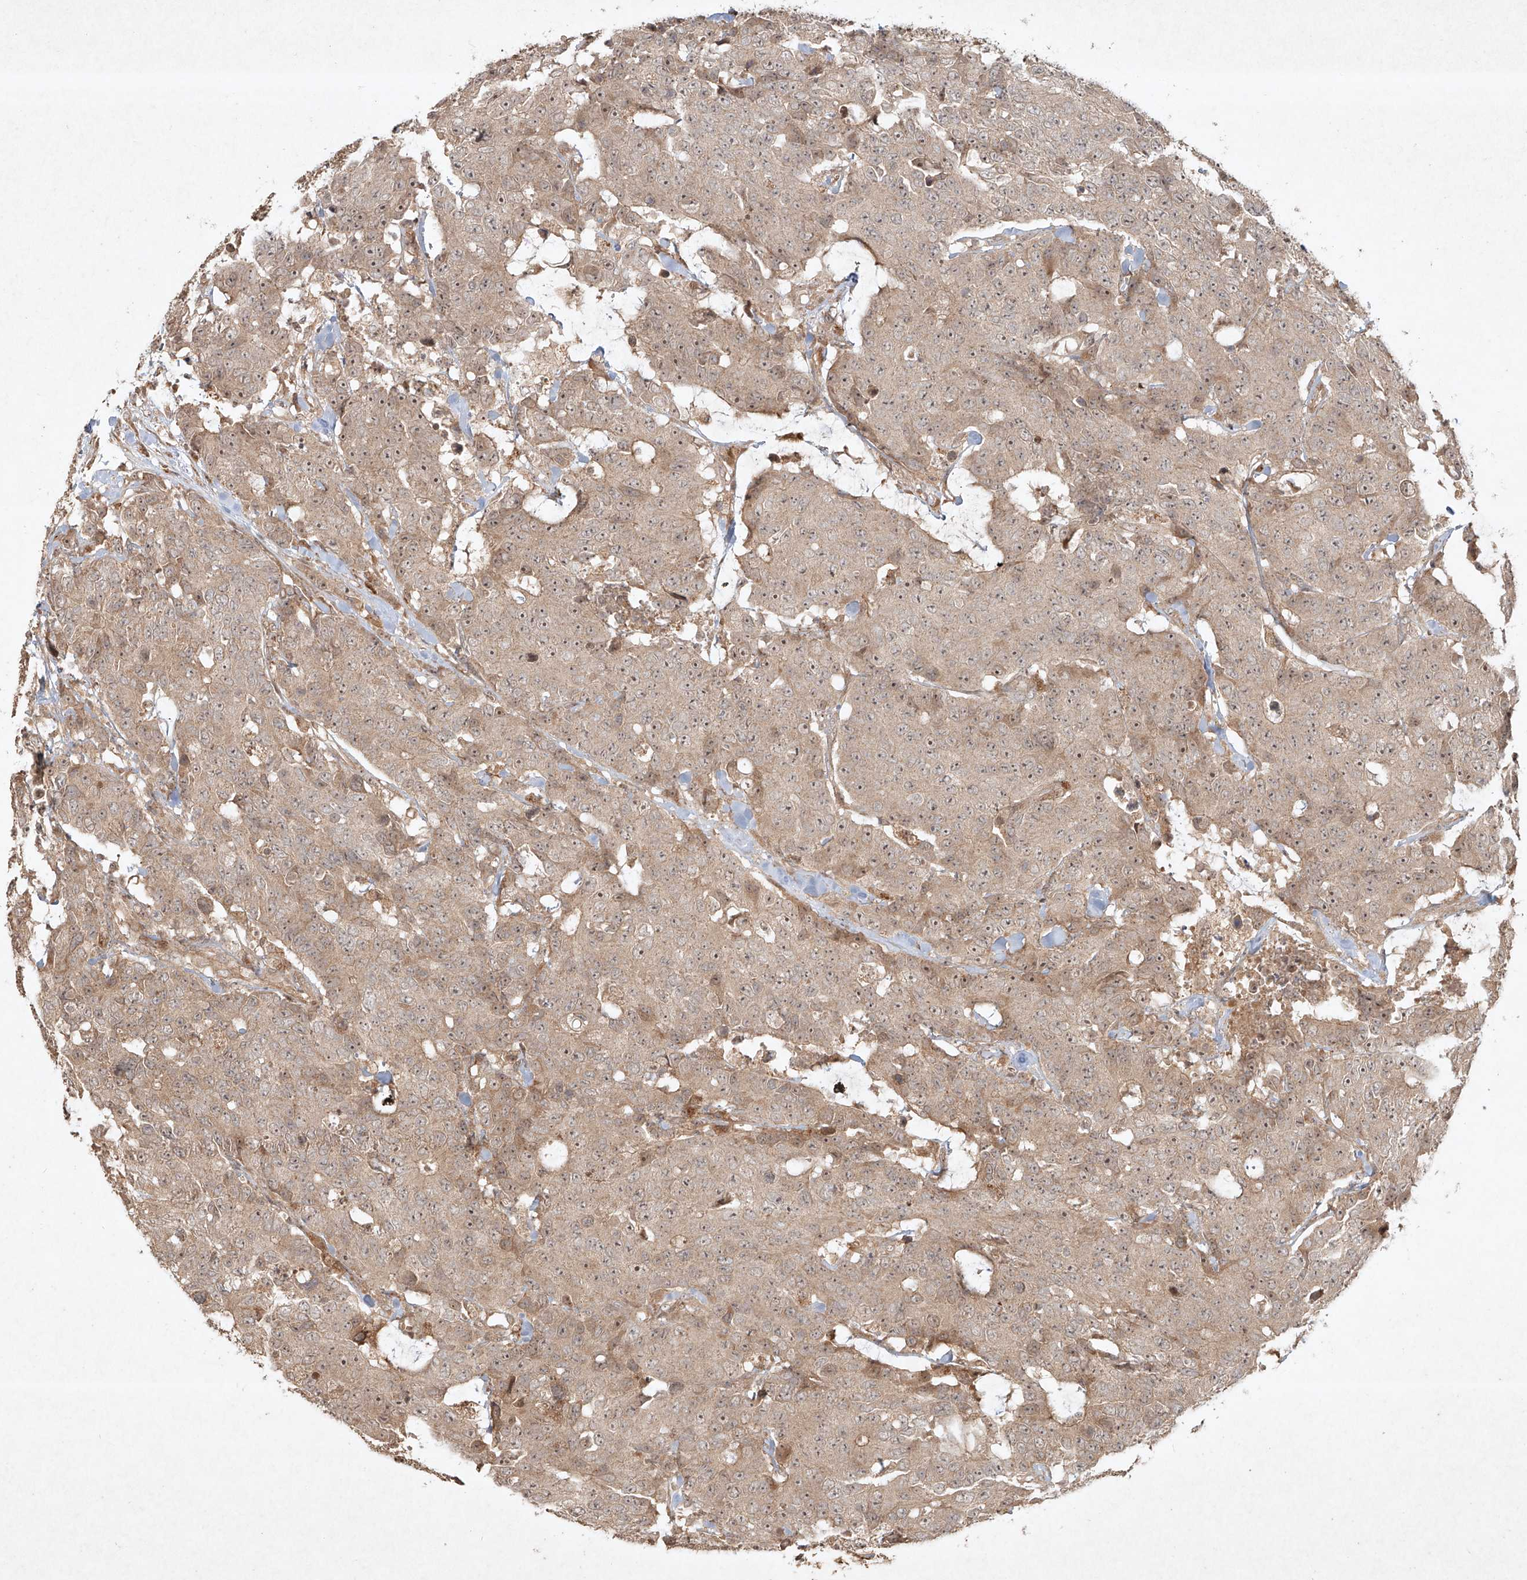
{"staining": {"intensity": "weak", "quantity": "25%-75%", "location": "cytoplasmic/membranous,nuclear"}, "tissue": "colorectal cancer", "cell_type": "Tumor cells", "image_type": "cancer", "snomed": [{"axis": "morphology", "description": "Adenocarcinoma, NOS"}, {"axis": "topography", "description": "Colon"}], "caption": "The photomicrograph displays a brown stain indicating the presence of a protein in the cytoplasmic/membranous and nuclear of tumor cells in colorectal cancer (adenocarcinoma).", "gene": "CYYR1", "patient": {"sex": "female", "age": 86}}